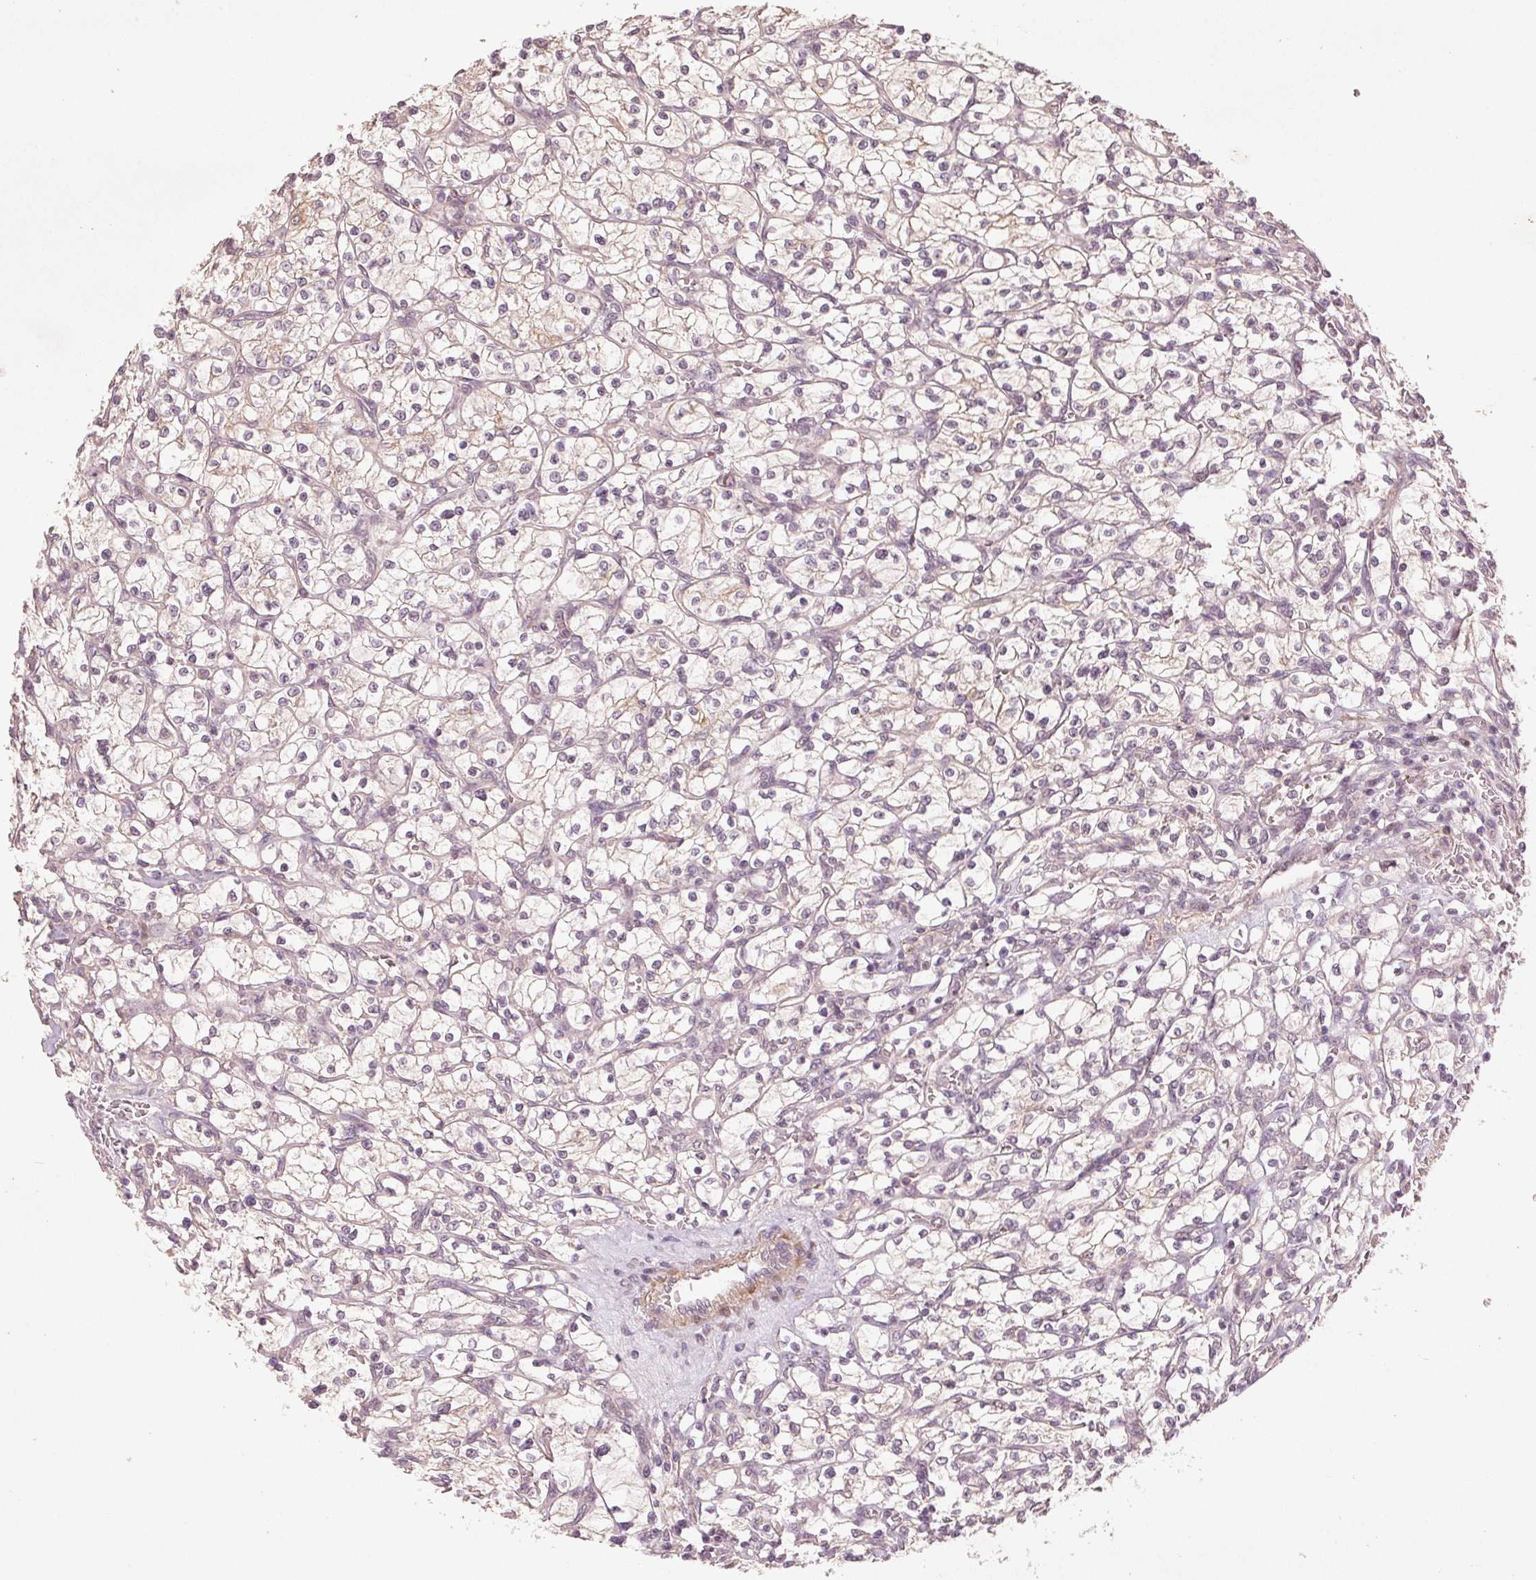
{"staining": {"intensity": "negative", "quantity": "none", "location": "none"}, "tissue": "renal cancer", "cell_type": "Tumor cells", "image_type": "cancer", "snomed": [{"axis": "morphology", "description": "Adenocarcinoma, NOS"}, {"axis": "topography", "description": "Kidney"}], "caption": "Tumor cells show no significant protein staining in adenocarcinoma (renal).", "gene": "SMLR1", "patient": {"sex": "female", "age": 64}}